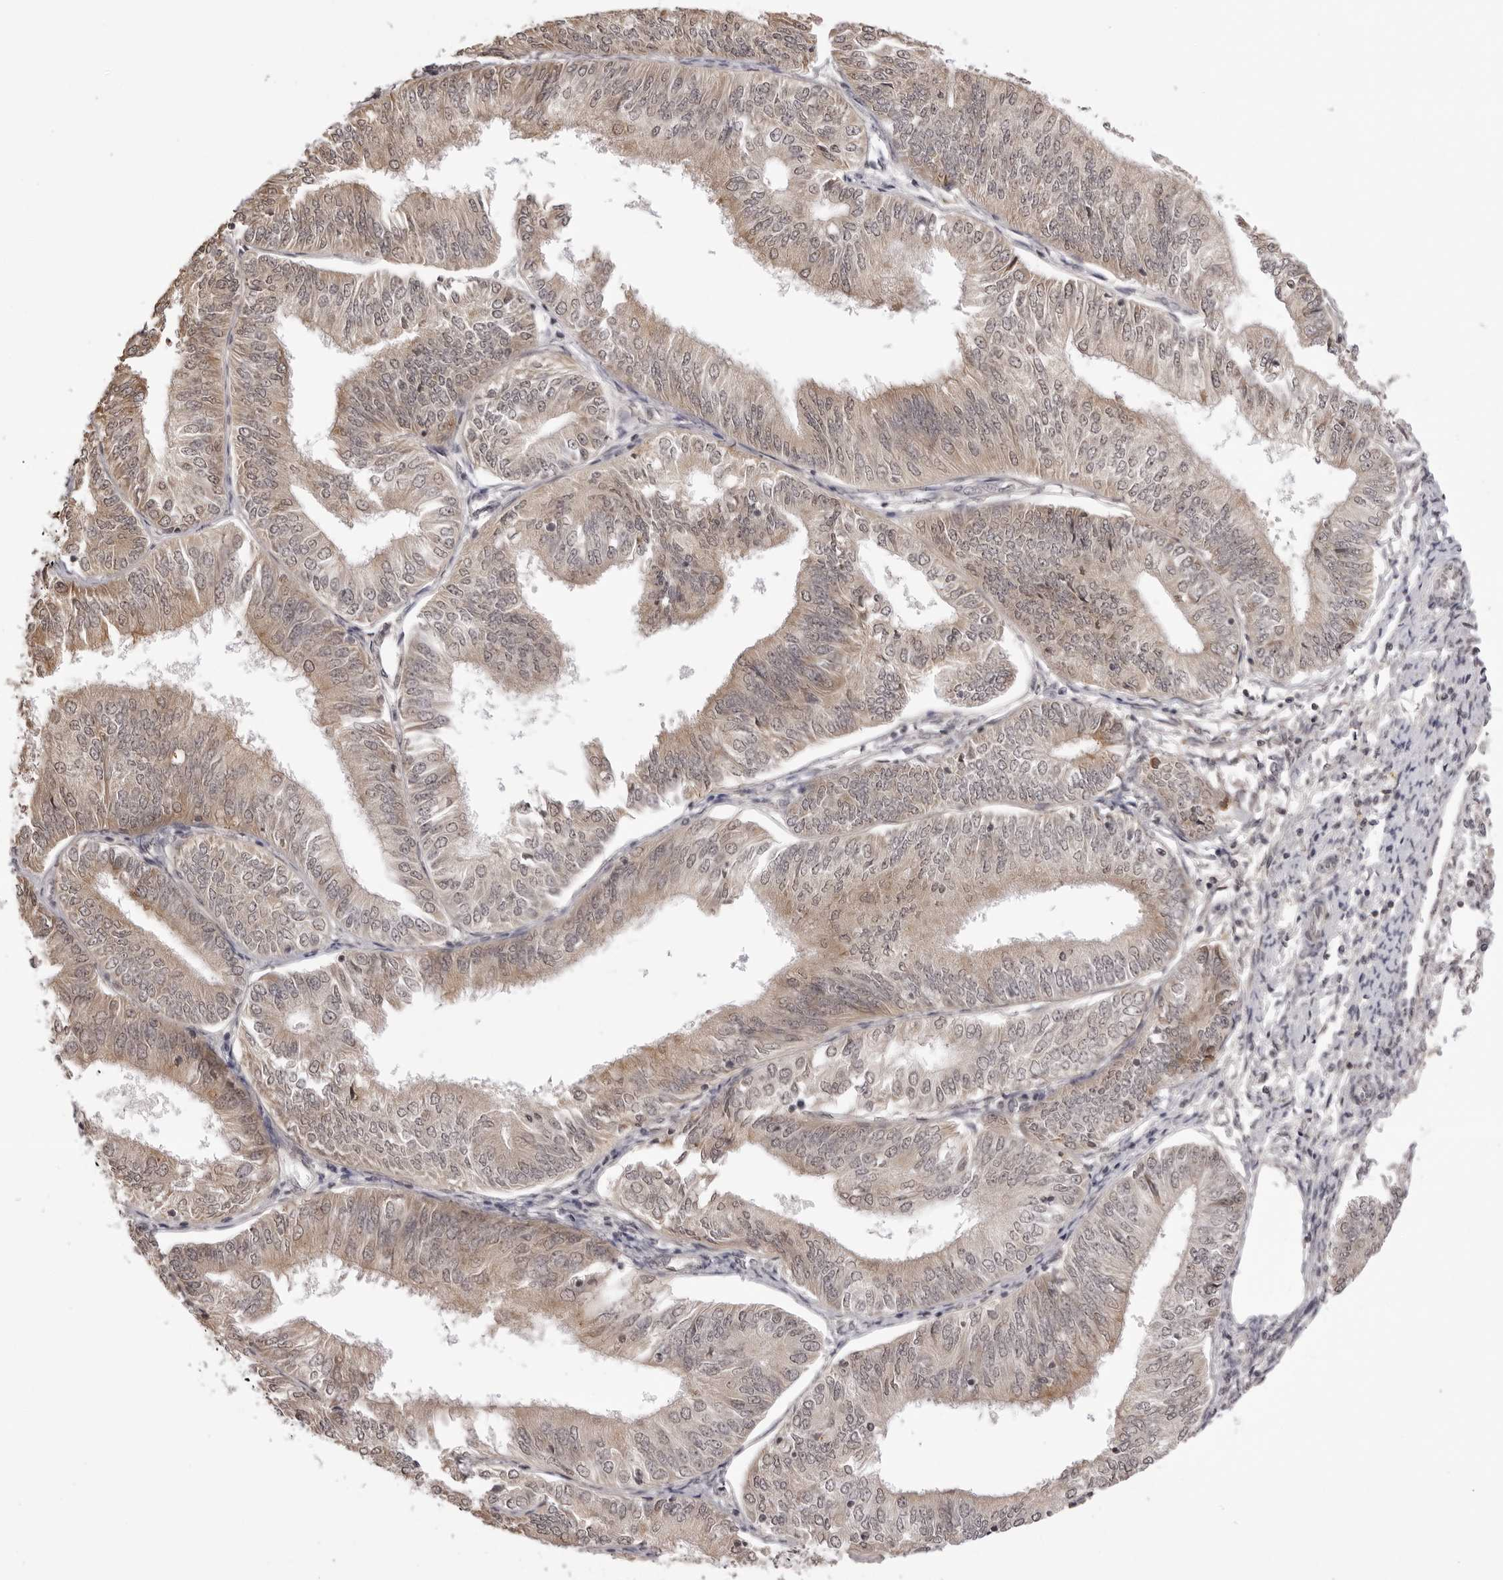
{"staining": {"intensity": "moderate", "quantity": ">75%", "location": "cytoplasmic/membranous,nuclear"}, "tissue": "endometrial cancer", "cell_type": "Tumor cells", "image_type": "cancer", "snomed": [{"axis": "morphology", "description": "Adenocarcinoma, NOS"}, {"axis": "topography", "description": "Endometrium"}], "caption": "Tumor cells show medium levels of moderate cytoplasmic/membranous and nuclear expression in about >75% of cells in adenocarcinoma (endometrial).", "gene": "ZC3H11A", "patient": {"sex": "female", "age": 58}}